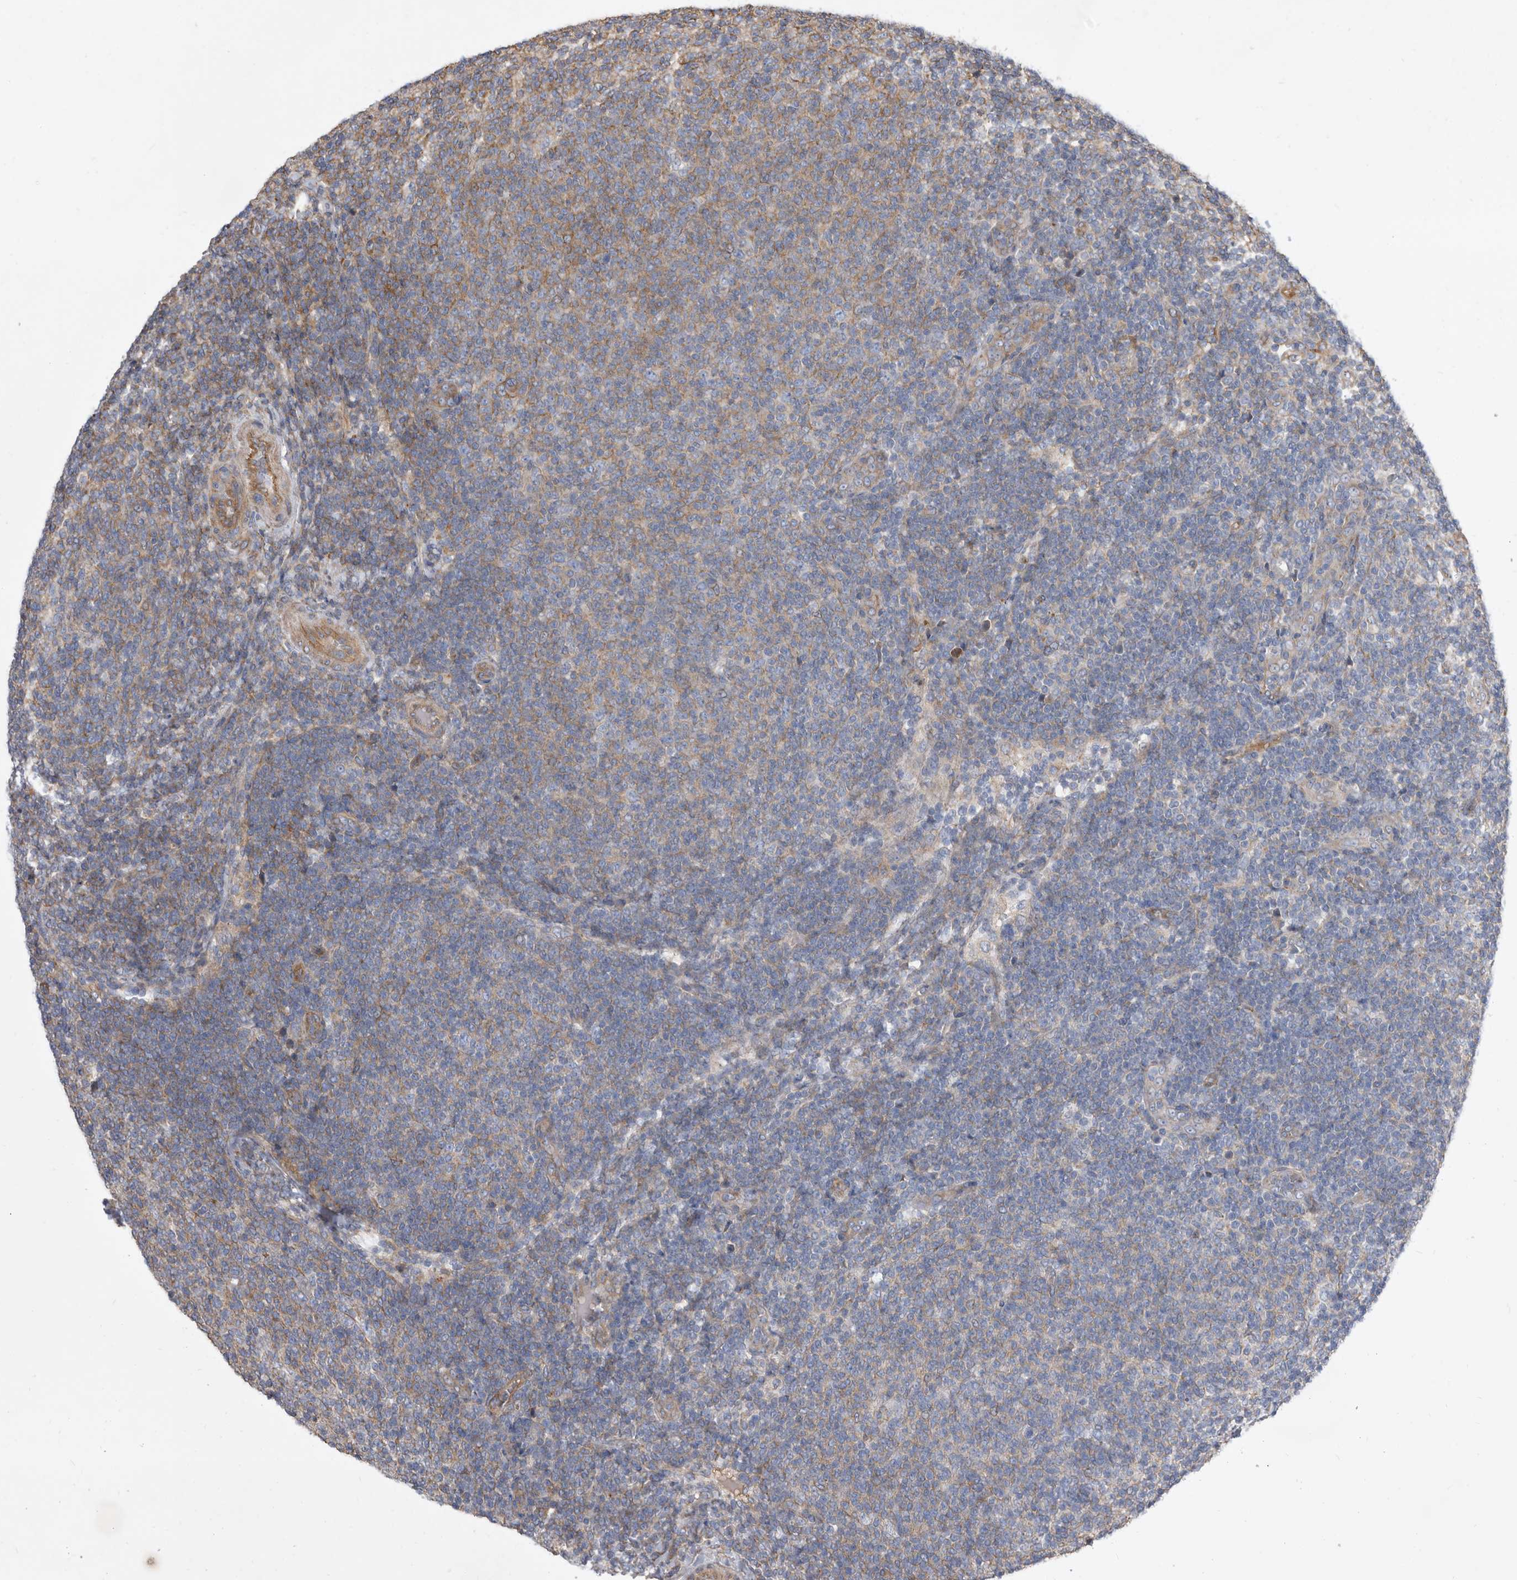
{"staining": {"intensity": "weak", "quantity": "<25%", "location": "cytoplasmic/membranous"}, "tissue": "lymphoma", "cell_type": "Tumor cells", "image_type": "cancer", "snomed": [{"axis": "morphology", "description": "Malignant lymphoma, non-Hodgkin's type, Low grade"}, {"axis": "topography", "description": "Lymph node"}], "caption": "The micrograph shows no significant positivity in tumor cells of low-grade malignant lymphoma, non-Hodgkin's type. (Stains: DAB immunohistochemistry (IHC) with hematoxylin counter stain, Microscopy: brightfield microscopy at high magnification).", "gene": "ATP13A3", "patient": {"sex": "male", "age": 66}}